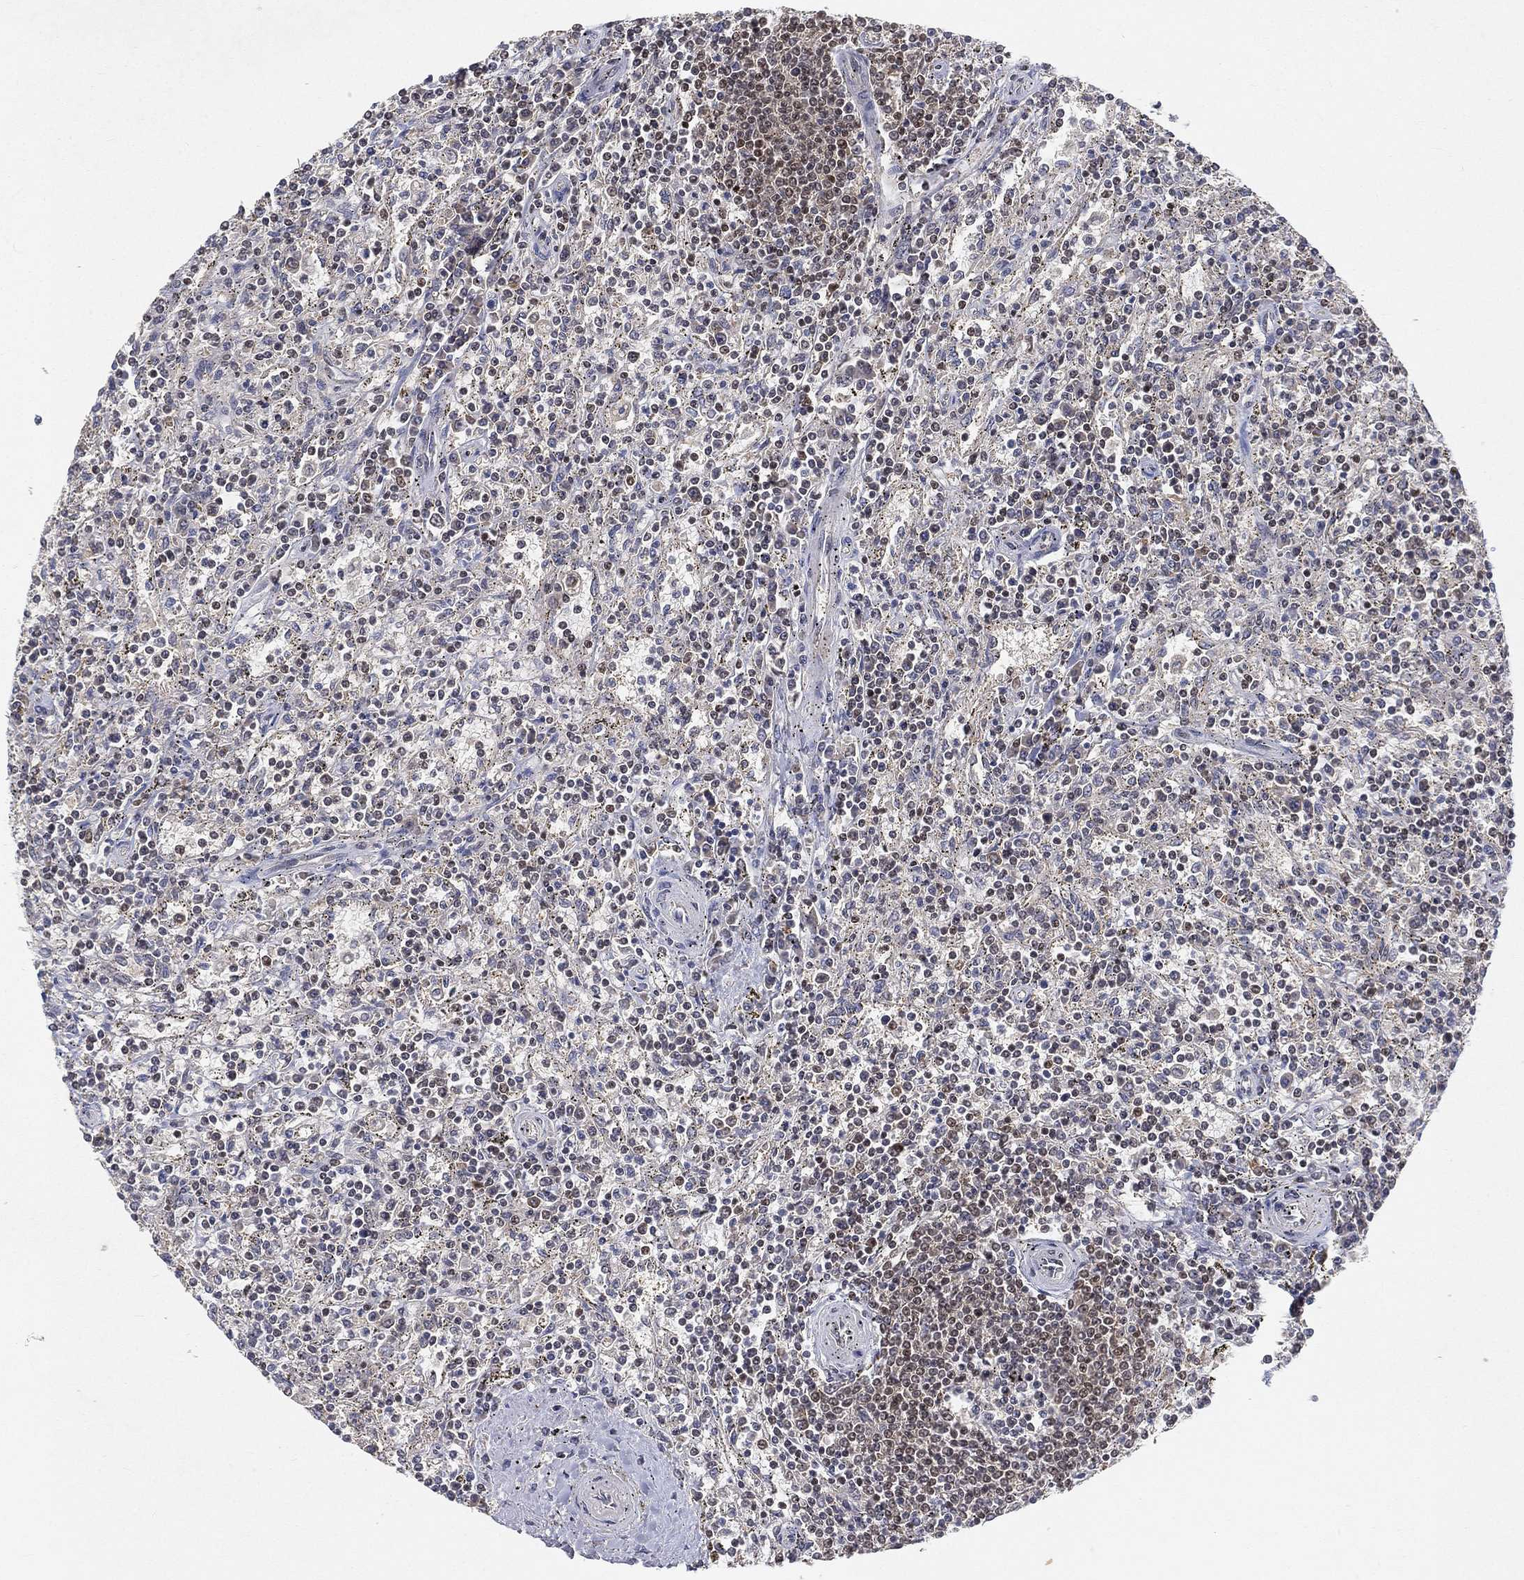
{"staining": {"intensity": "negative", "quantity": "none", "location": "none"}, "tissue": "lymphoma", "cell_type": "Tumor cells", "image_type": "cancer", "snomed": [{"axis": "morphology", "description": "Malignant lymphoma, non-Hodgkin's type, Low grade"}, {"axis": "topography", "description": "Spleen"}], "caption": "Immunohistochemistry micrograph of lymphoma stained for a protein (brown), which exhibits no expression in tumor cells.", "gene": "CRTC3", "patient": {"sex": "male", "age": 62}}